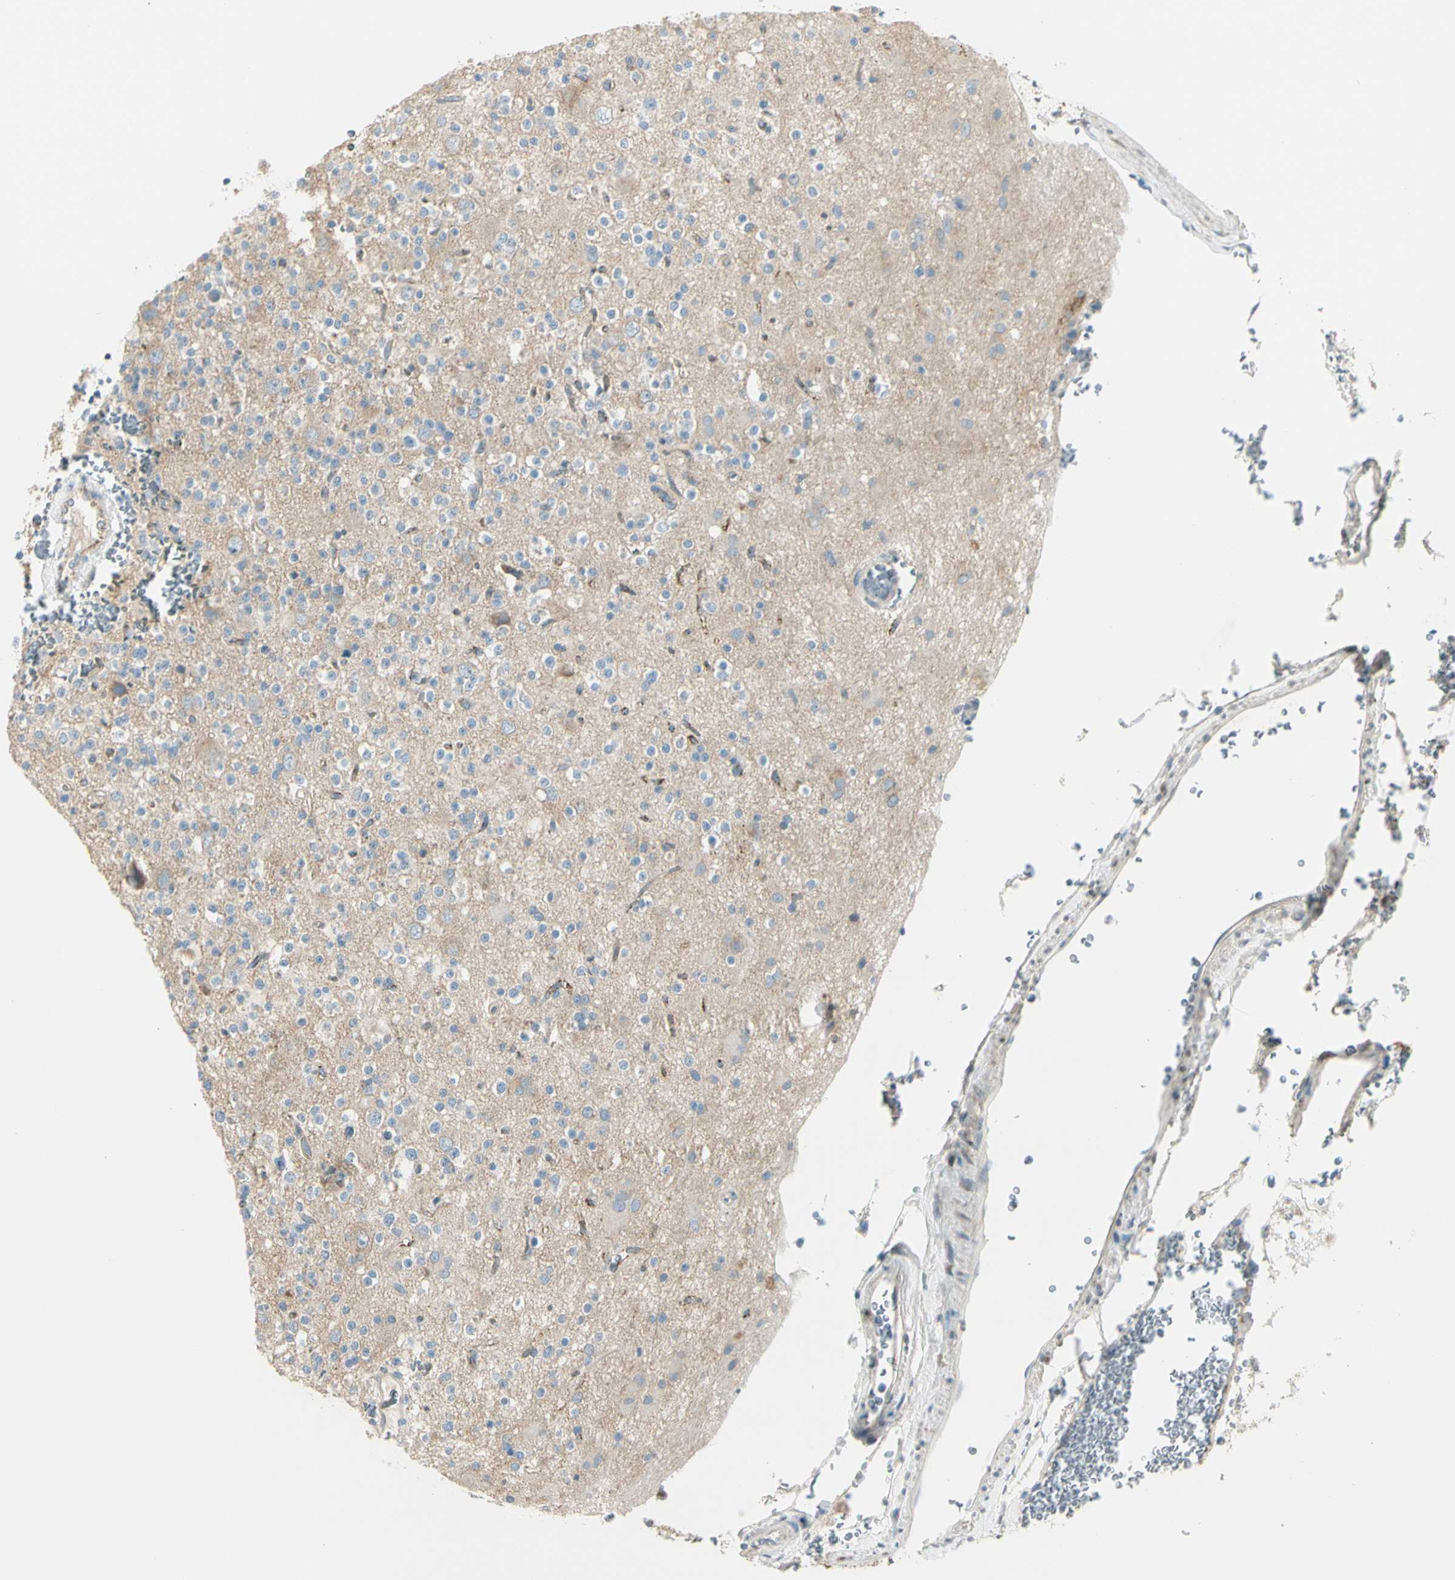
{"staining": {"intensity": "negative", "quantity": "none", "location": "none"}, "tissue": "glioma", "cell_type": "Tumor cells", "image_type": "cancer", "snomed": [{"axis": "morphology", "description": "Glioma, malignant, High grade"}, {"axis": "topography", "description": "Brain"}], "caption": "There is no significant positivity in tumor cells of glioma. (Immunohistochemistry (ihc), brightfield microscopy, high magnification).", "gene": "SLC6A15", "patient": {"sex": "male", "age": 47}}